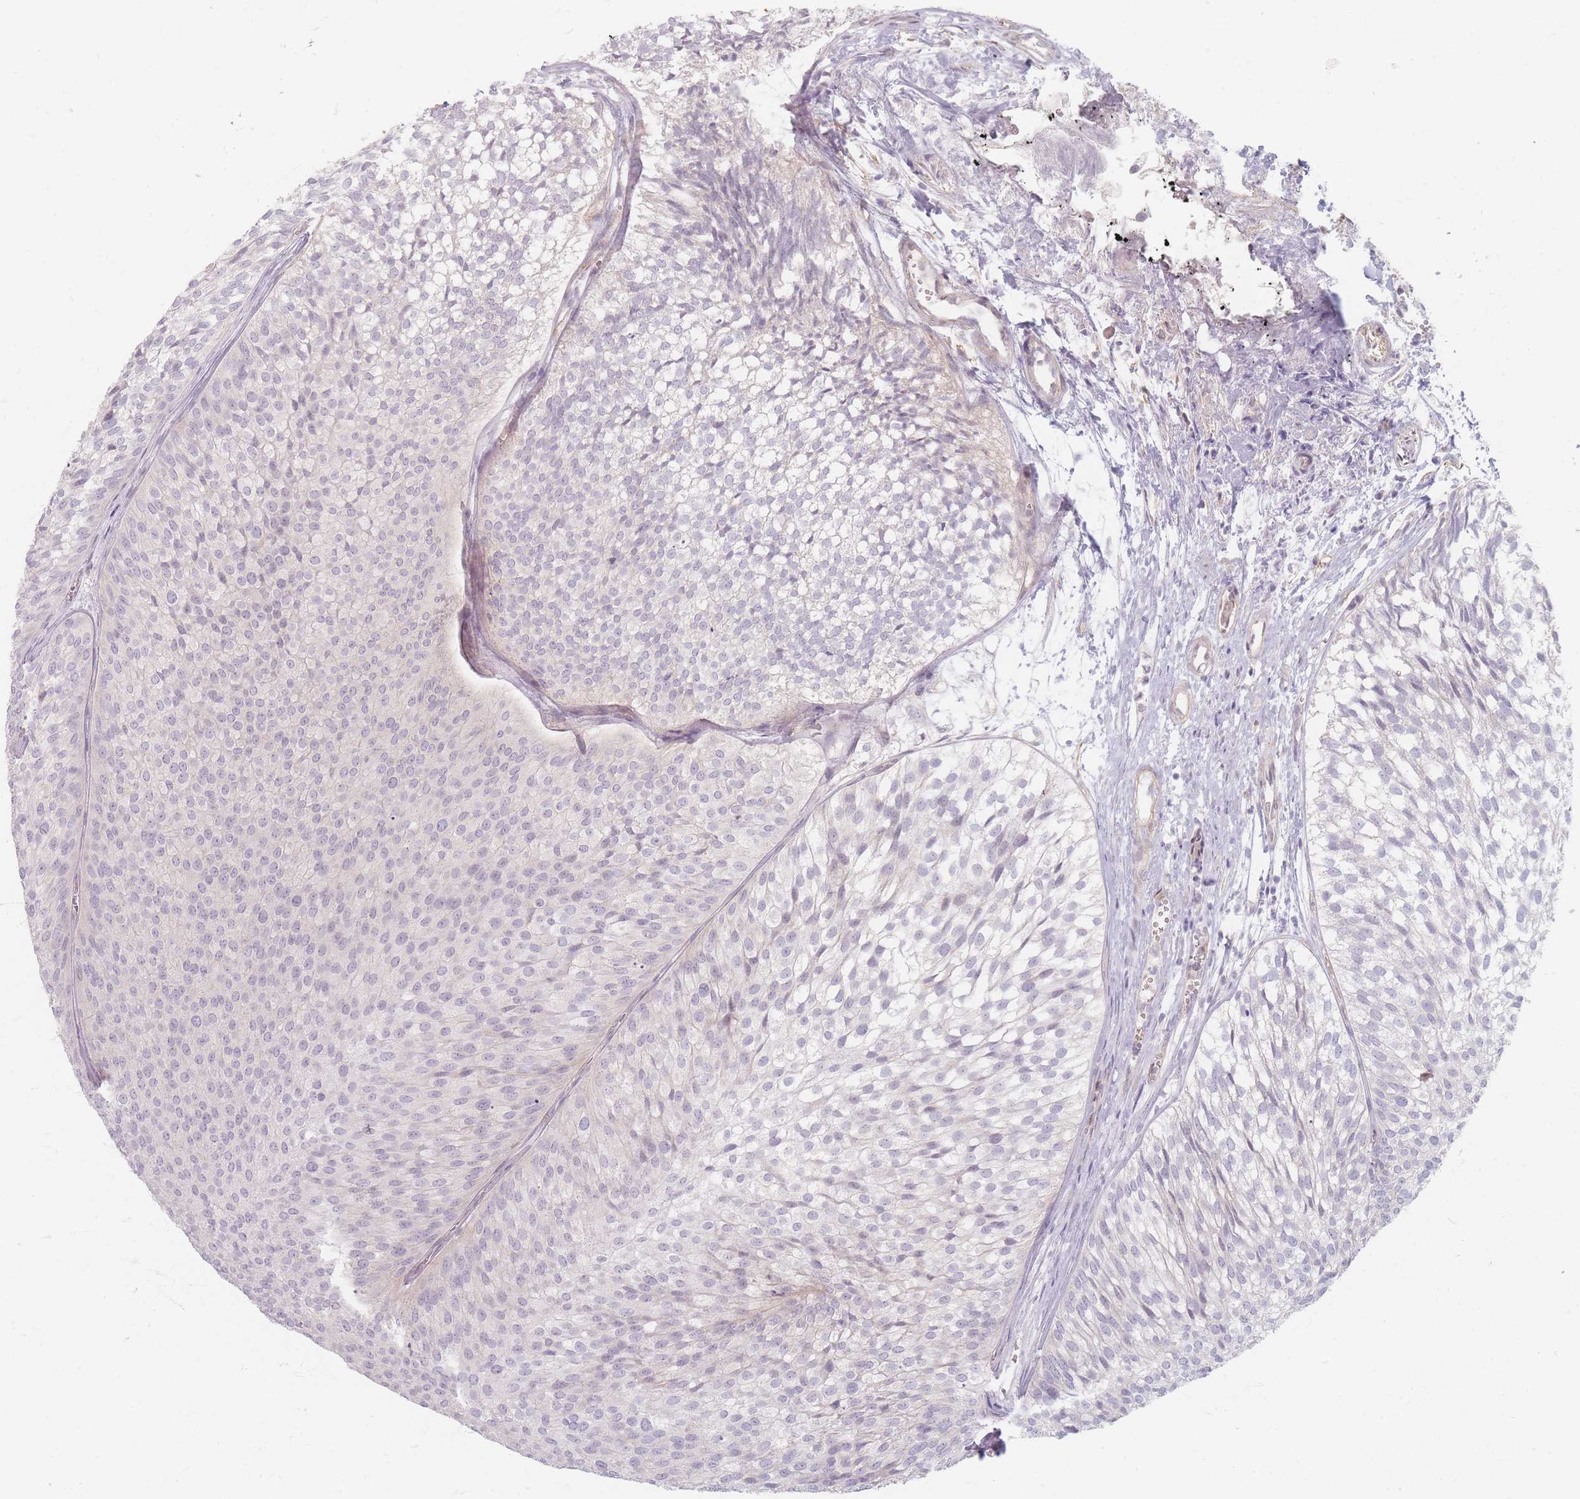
{"staining": {"intensity": "negative", "quantity": "none", "location": "none"}, "tissue": "urothelial cancer", "cell_type": "Tumor cells", "image_type": "cancer", "snomed": [{"axis": "morphology", "description": "Urothelial carcinoma, Low grade"}, {"axis": "topography", "description": "Urinary bladder"}], "caption": "Tumor cells are negative for brown protein staining in urothelial carcinoma (low-grade).", "gene": "CHCHD7", "patient": {"sex": "male", "age": 91}}